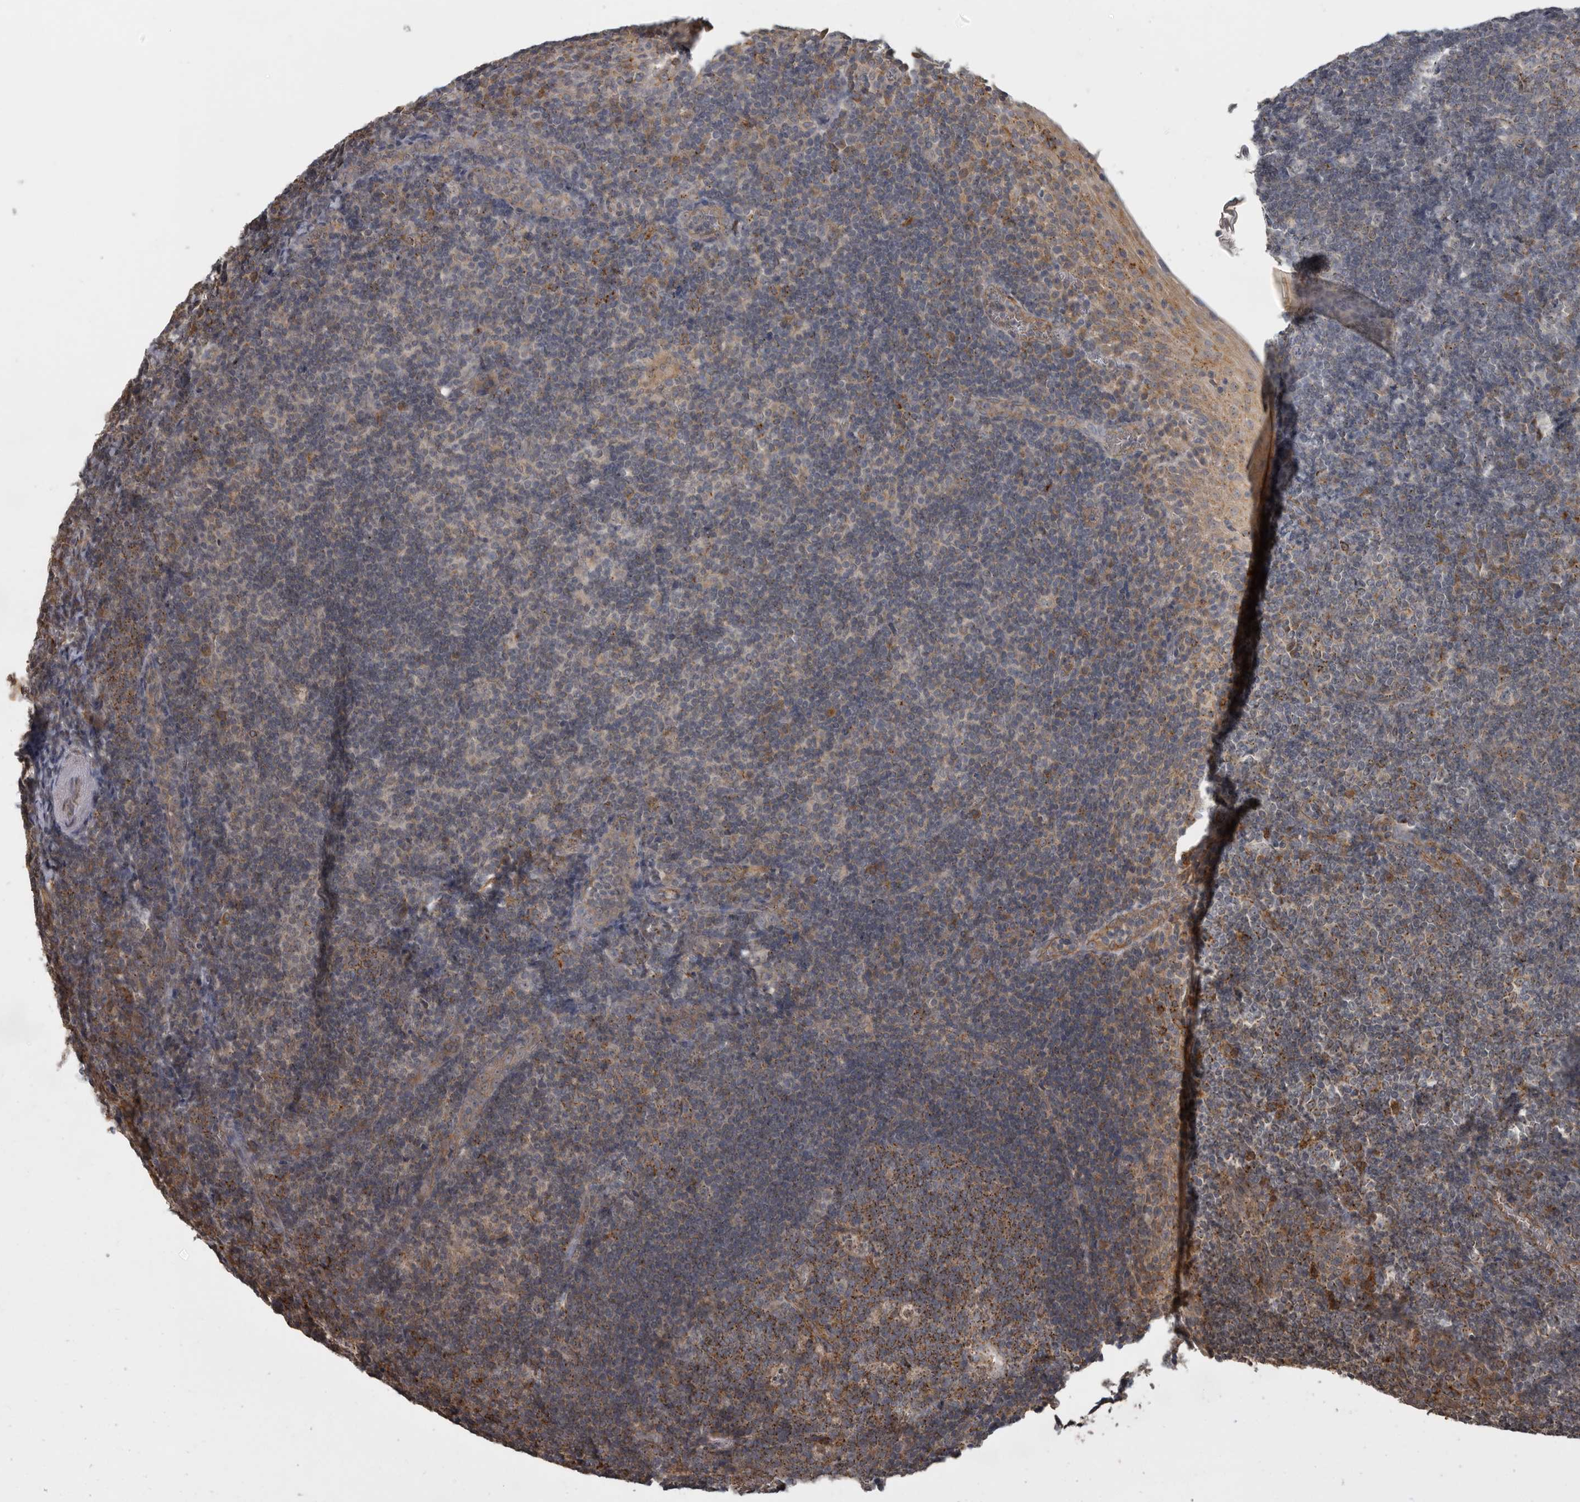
{"staining": {"intensity": "moderate", "quantity": ">75%", "location": "cytoplasmic/membranous"}, "tissue": "tonsil", "cell_type": "Germinal center cells", "image_type": "normal", "snomed": [{"axis": "morphology", "description": "Normal tissue, NOS"}, {"axis": "topography", "description": "Tonsil"}], "caption": "Immunohistochemistry (DAB (3,3'-diaminobenzidine)) staining of benign tonsil demonstrates moderate cytoplasmic/membranous protein staining in approximately >75% of germinal center cells. The staining is performed using DAB brown chromogen to label protein expression. The nuclei are counter-stained blue using hematoxylin.", "gene": "AFAP1", "patient": {"sex": "male", "age": 37}}